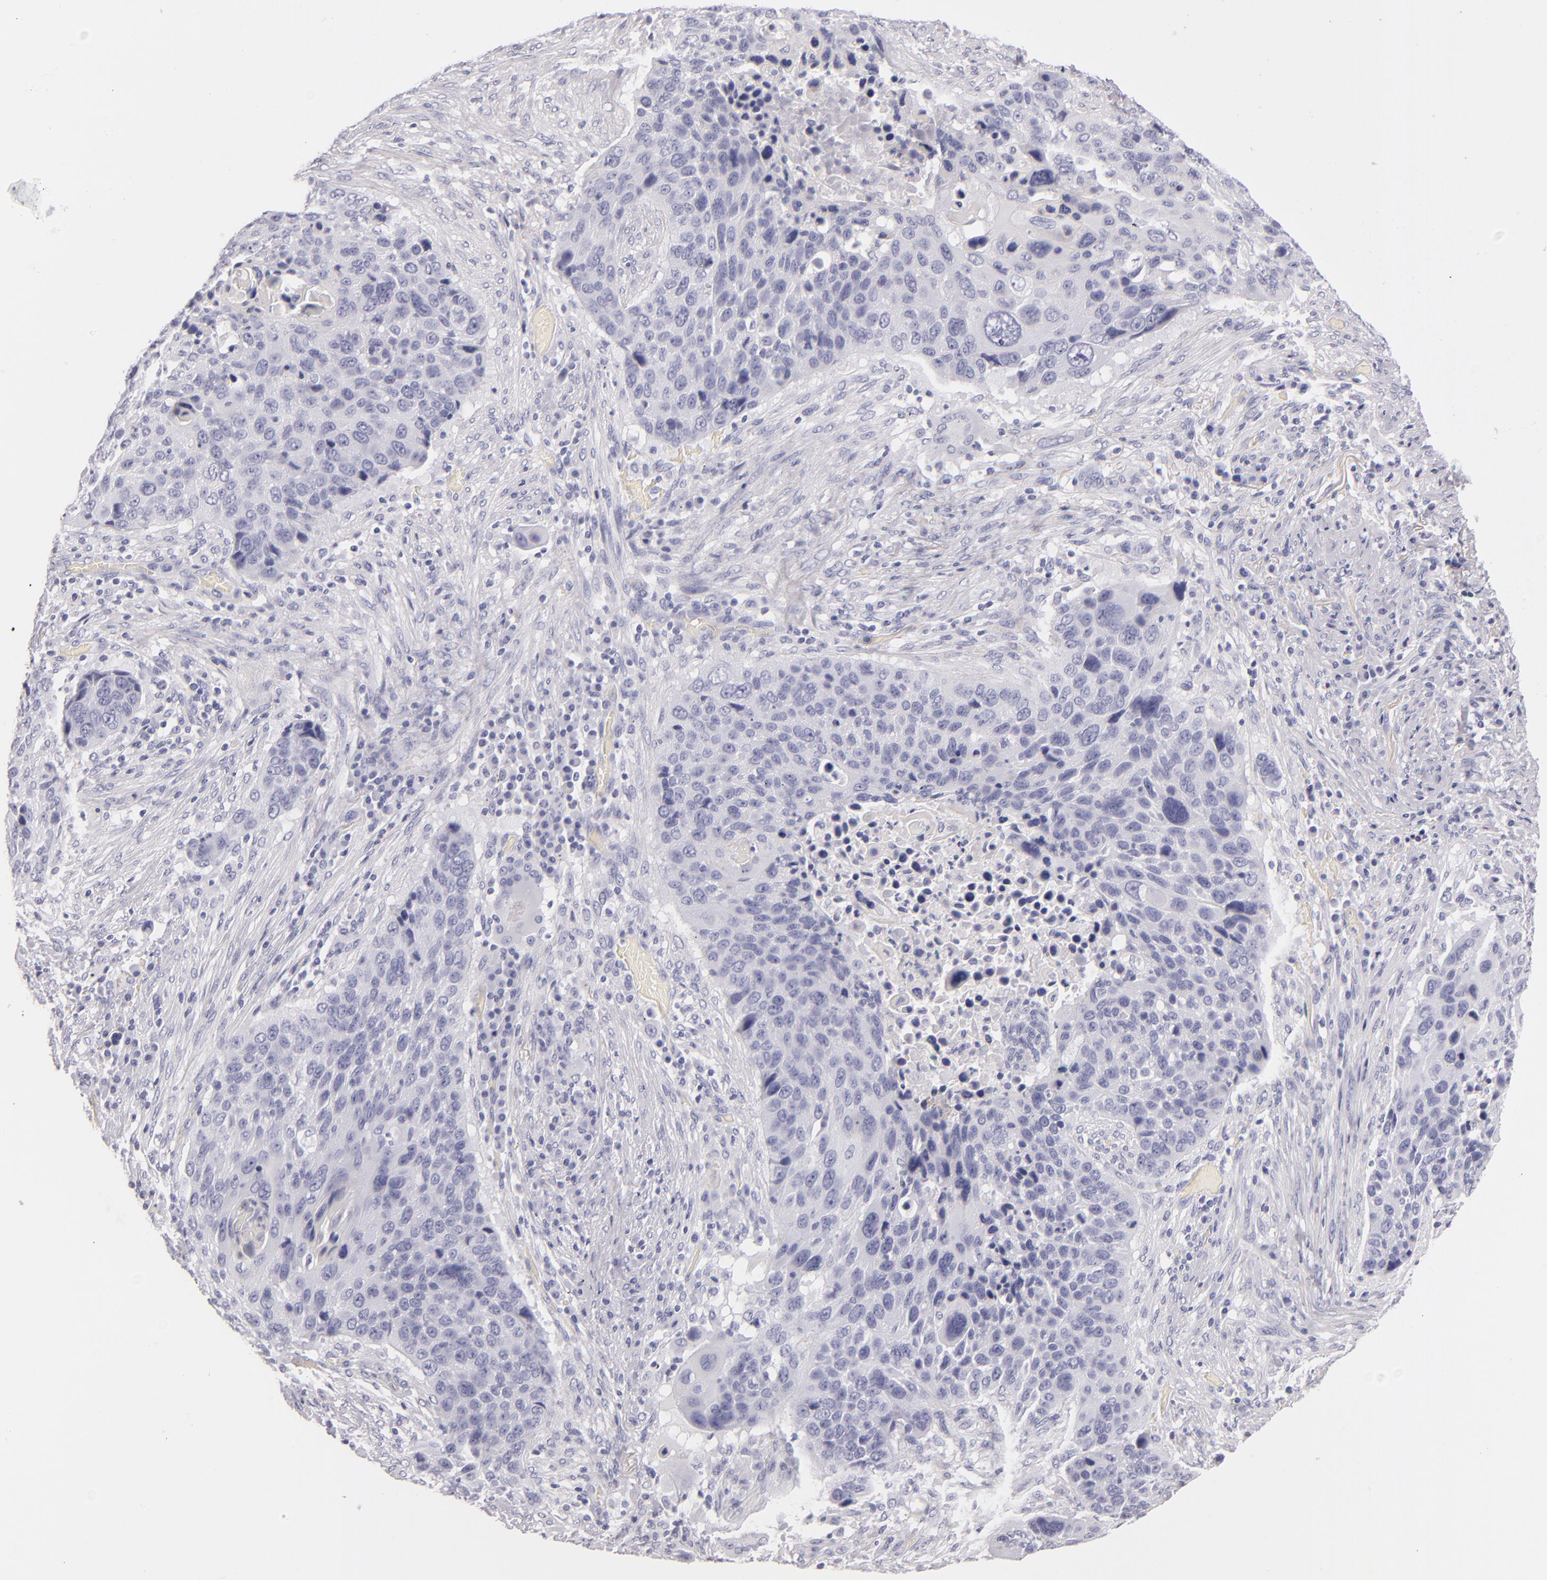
{"staining": {"intensity": "negative", "quantity": "none", "location": "none"}, "tissue": "lung cancer", "cell_type": "Tumor cells", "image_type": "cancer", "snomed": [{"axis": "morphology", "description": "Squamous cell carcinoma, NOS"}, {"axis": "topography", "description": "Lung"}], "caption": "Immunohistochemistry (IHC) of squamous cell carcinoma (lung) displays no positivity in tumor cells. (DAB immunohistochemistry (IHC) with hematoxylin counter stain).", "gene": "FABP1", "patient": {"sex": "male", "age": 68}}